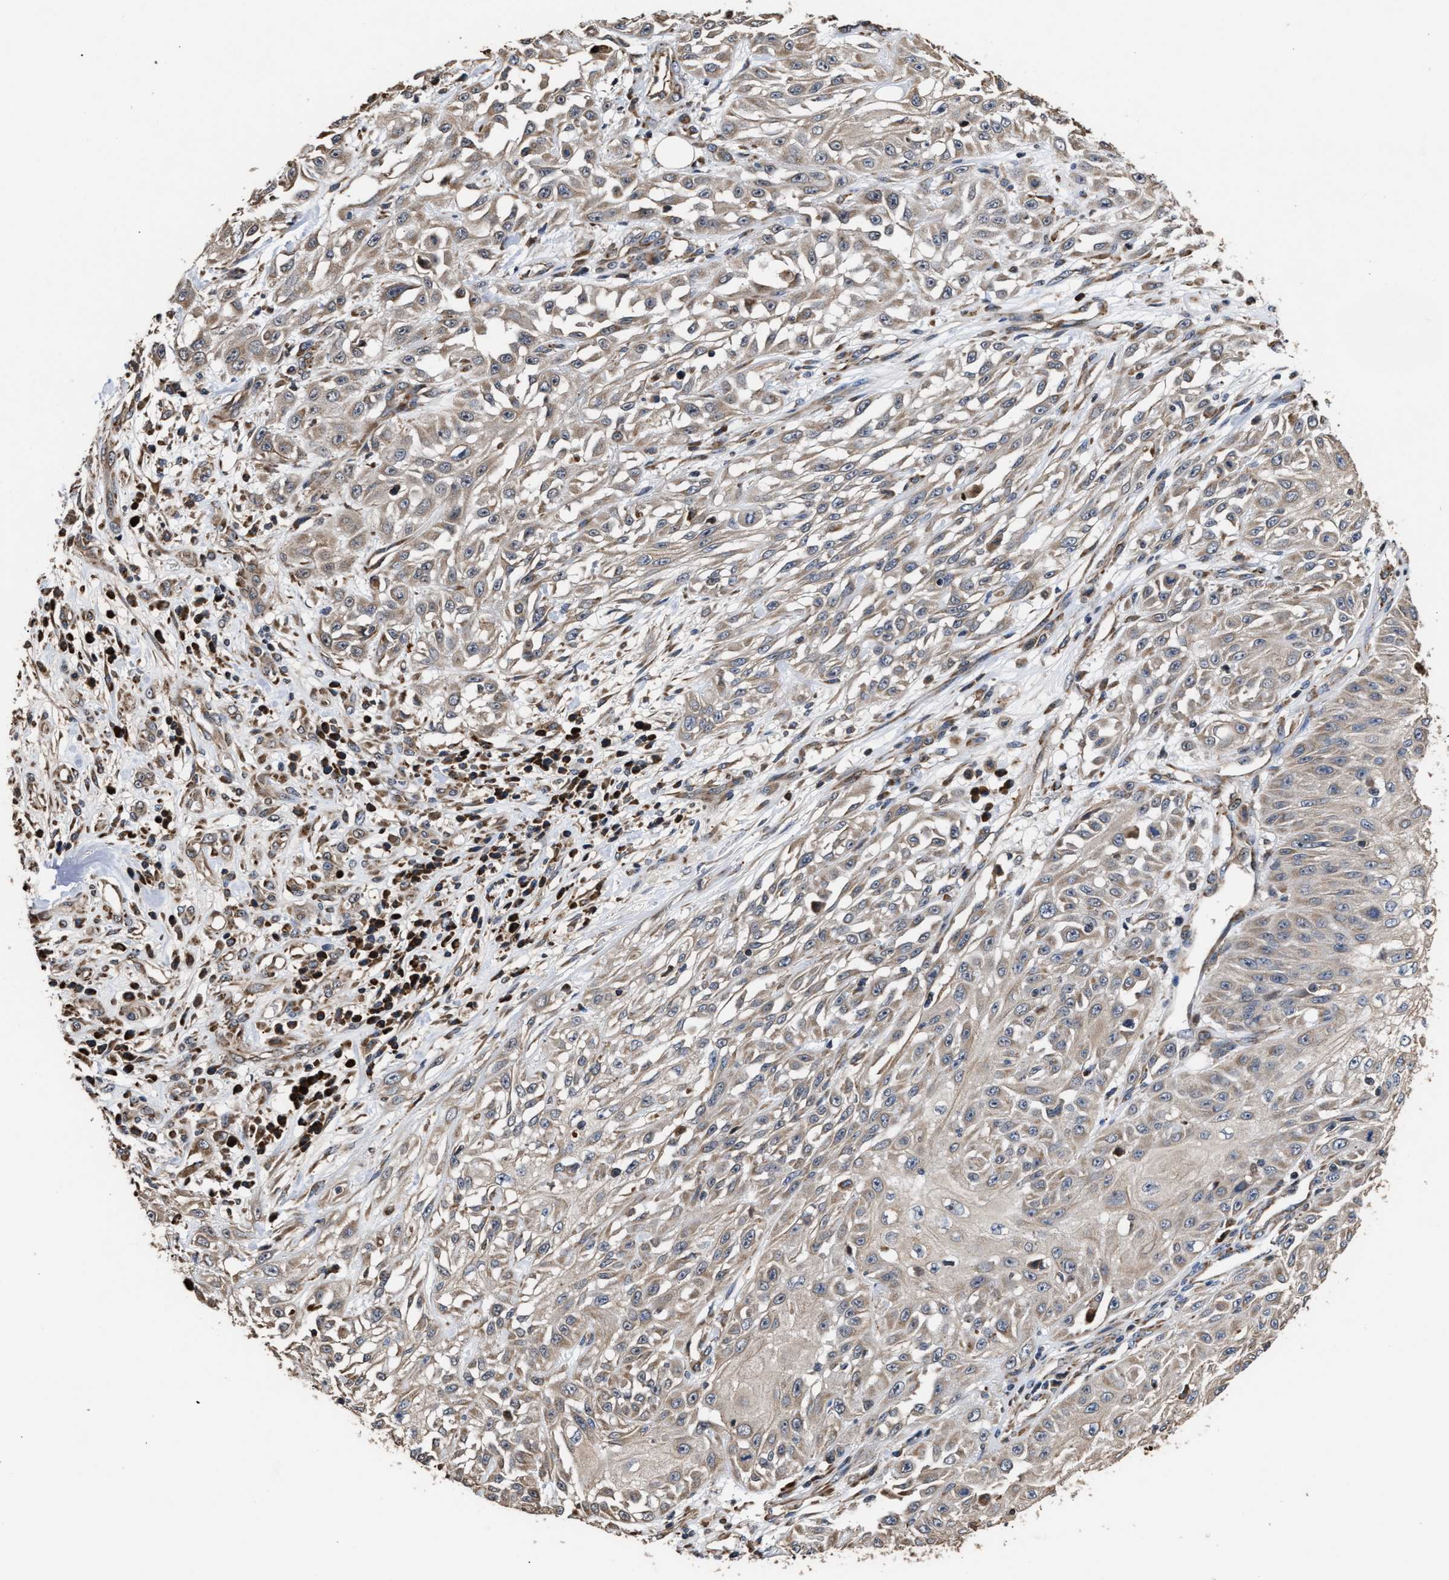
{"staining": {"intensity": "weak", "quantity": "<25%", "location": "cytoplasmic/membranous"}, "tissue": "skin cancer", "cell_type": "Tumor cells", "image_type": "cancer", "snomed": [{"axis": "morphology", "description": "Squamous cell carcinoma, NOS"}, {"axis": "morphology", "description": "Squamous cell carcinoma, metastatic, NOS"}, {"axis": "topography", "description": "Skin"}, {"axis": "topography", "description": "Lymph node"}], "caption": "DAB (3,3'-diaminobenzidine) immunohistochemical staining of metastatic squamous cell carcinoma (skin) demonstrates no significant staining in tumor cells.", "gene": "GOSR1", "patient": {"sex": "male", "age": 75}}